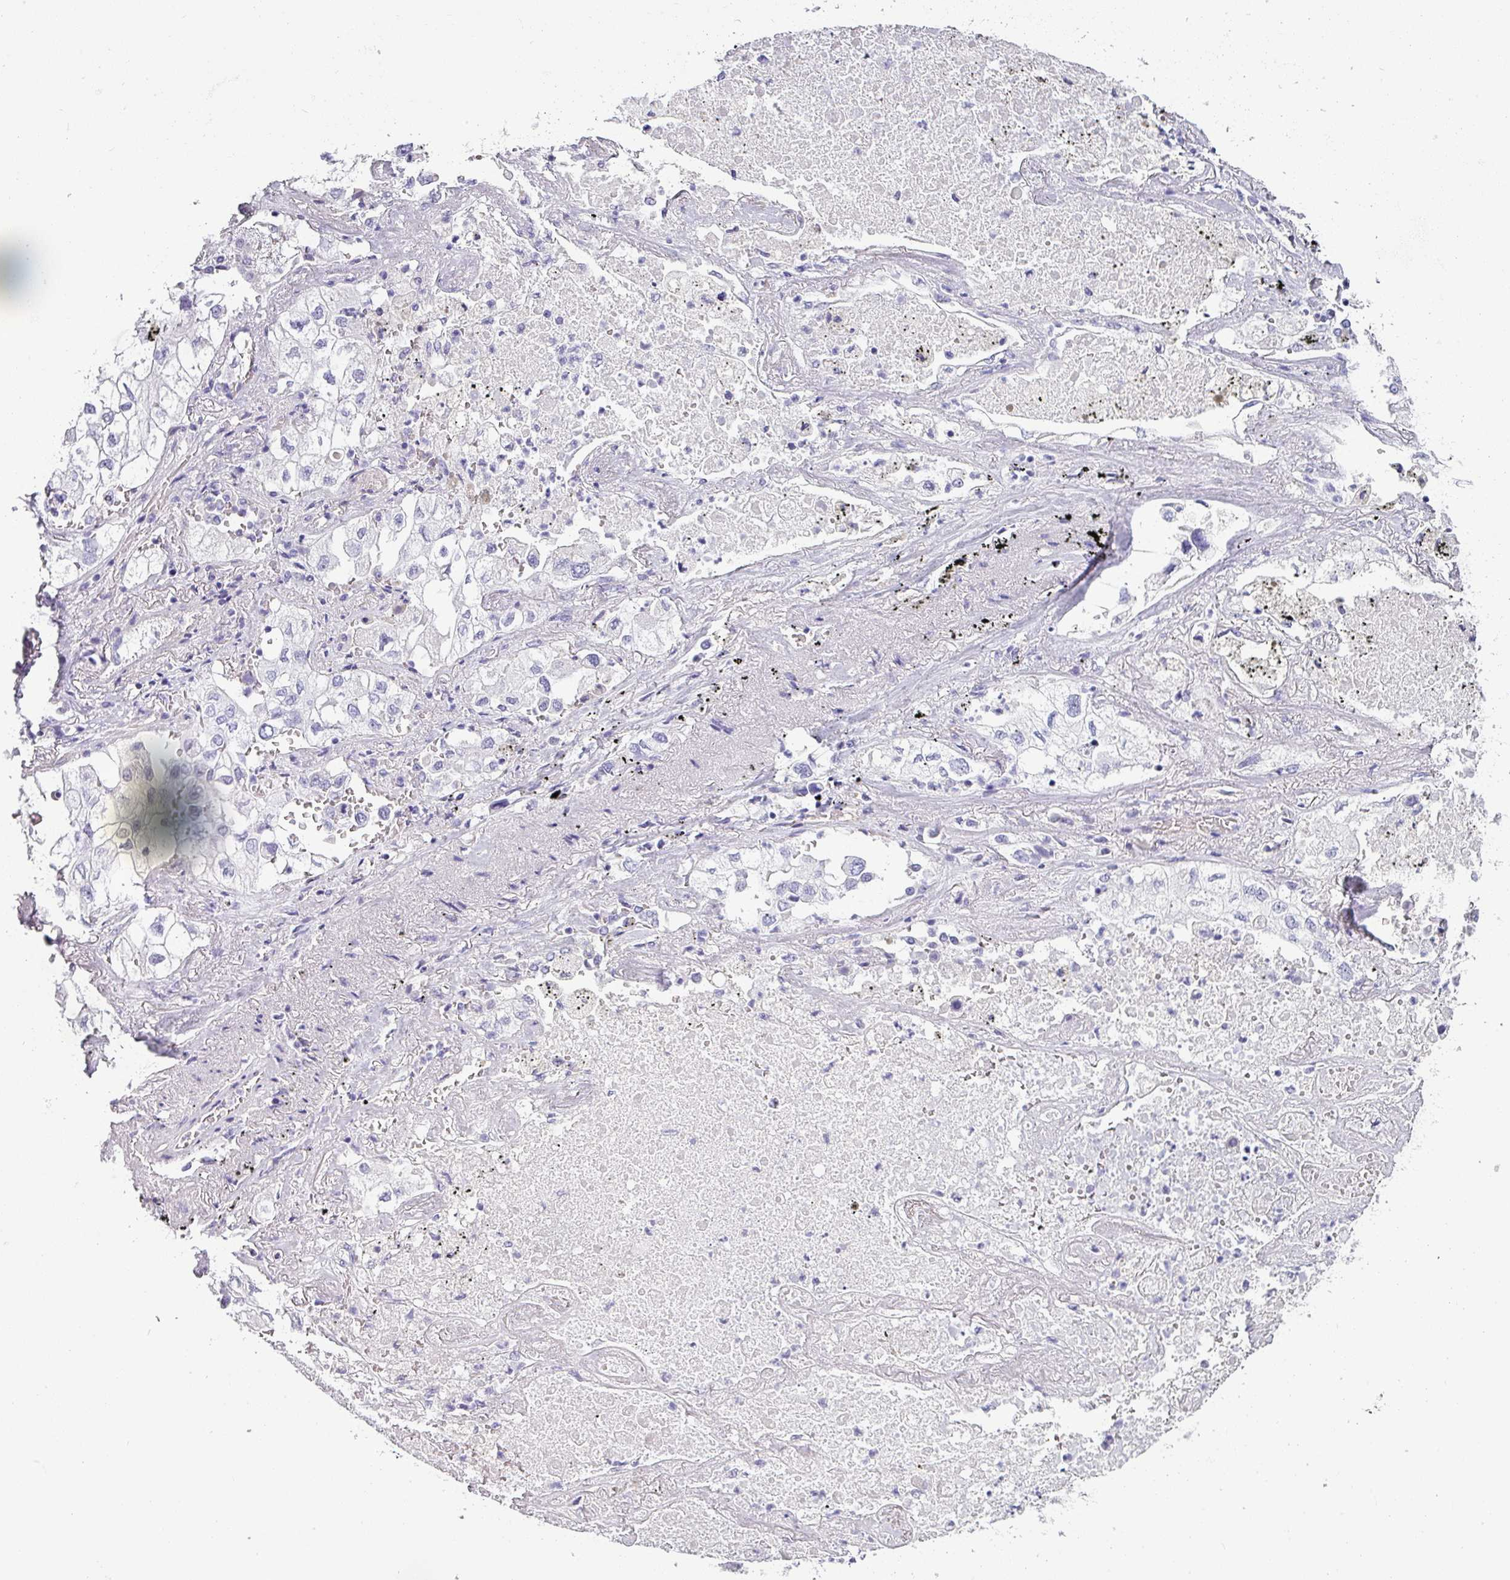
{"staining": {"intensity": "negative", "quantity": "none", "location": "none"}, "tissue": "lung cancer", "cell_type": "Tumor cells", "image_type": "cancer", "snomed": [{"axis": "morphology", "description": "Adenocarcinoma, NOS"}, {"axis": "topography", "description": "Lung"}], "caption": "This is a histopathology image of immunohistochemistry (IHC) staining of lung cancer (adenocarcinoma), which shows no positivity in tumor cells.", "gene": "VCX2", "patient": {"sex": "male", "age": 63}}